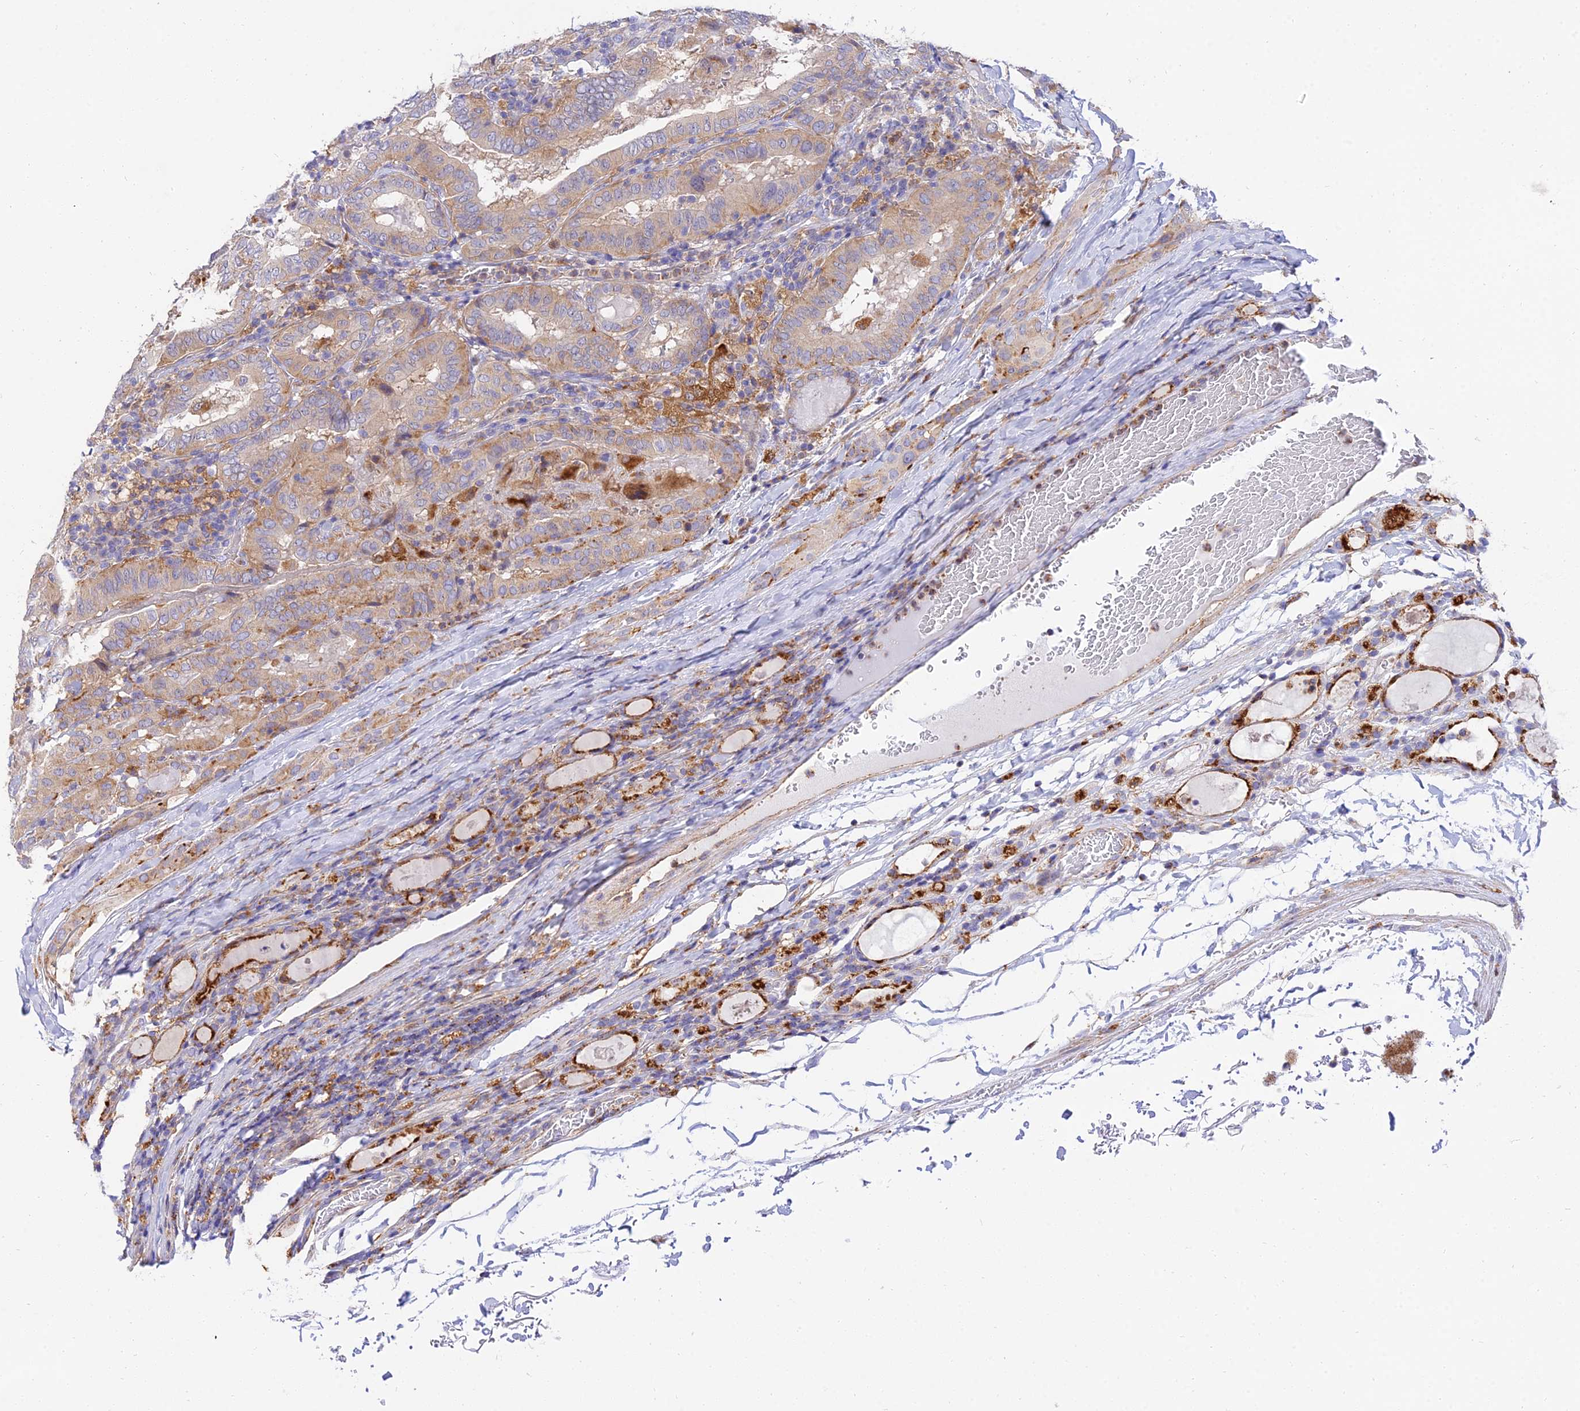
{"staining": {"intensity": "weak", "quantity": "25%-75%", "location": "cytoplasmic/membranous"}, "tissue": "thyroid cancer", "cell_type": "Tumor cells", "image_type": "cancer", "snomed": [{"axis": "morphology", "description": "Papillary adenocarcinoma, NOS"}, {"axis": "topography", "description": "Thyroid gland"}], "caption": "Weak cytoplasmic/membranous positivity is seen in about 25%-75% of tumor cells in thyroid papillary adenocarcinoma. The protein of interest is stained brown, and the nuclei are stained in blue (DAB (3,3'-diaminobenzidine) IHC with brightfield microscopy, high magnification).", "gene": "ARL8B", "patient": {"sex": "female", "age": 72}}